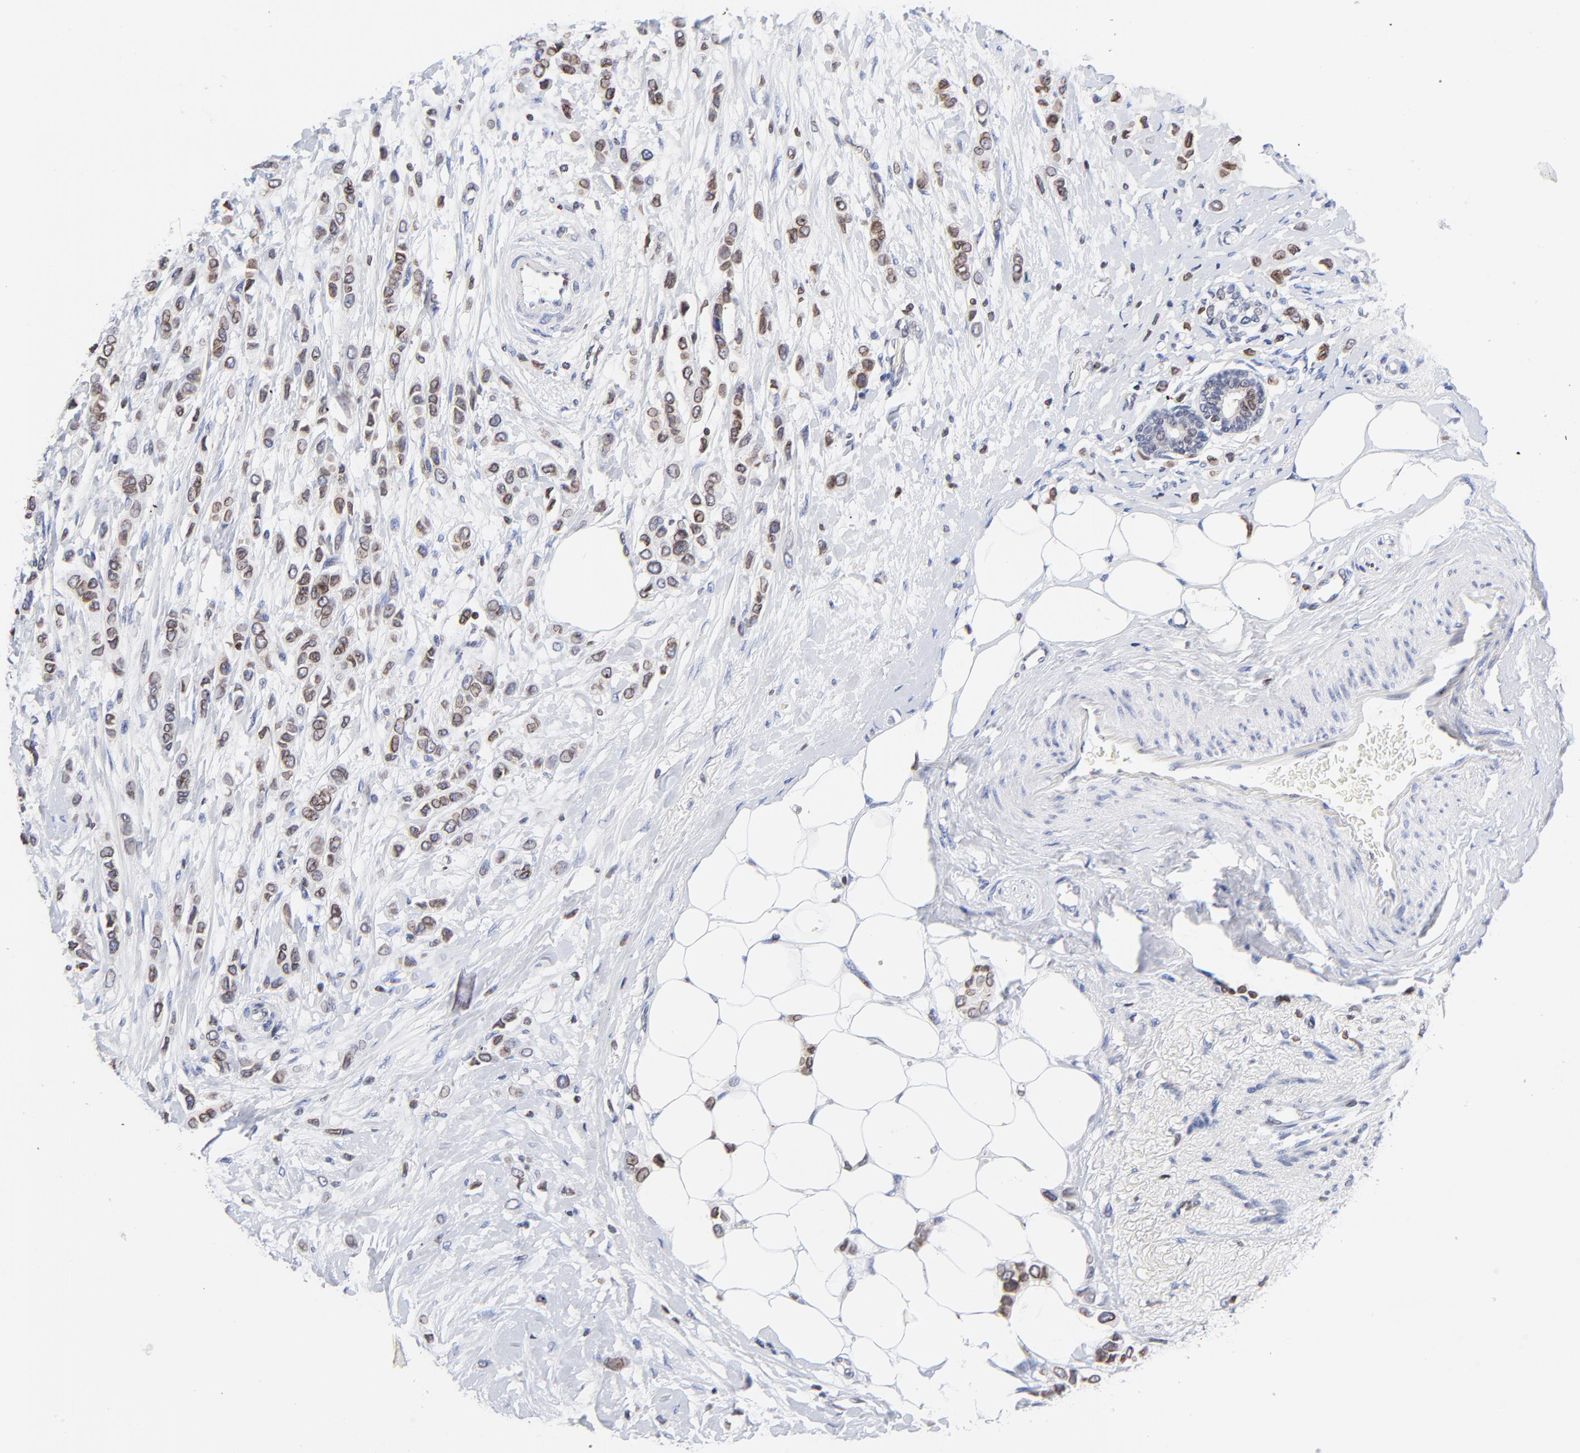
{"staining": {"intensity": "moderate", "quantity": ">75%", "location": "cytoplasmic/membranous,nuclear"}, "tissue": "breast cancer", "cell_type": "Tumor cells", "image_type": "cancer", "snomed": [{"axis": "morphology", "description": "Lobular carcinoma"}, {"axis": "topography", "description": "Breast"}], "caption": "Protein expression by IHC shows moderate cytoplasmic/membranous and nuclear positivity in about >75% of tumor cells in breast cancer (lobular carcinoma).", "gene": "THAP7", "patient": {"sex": "female", "age": 51}}